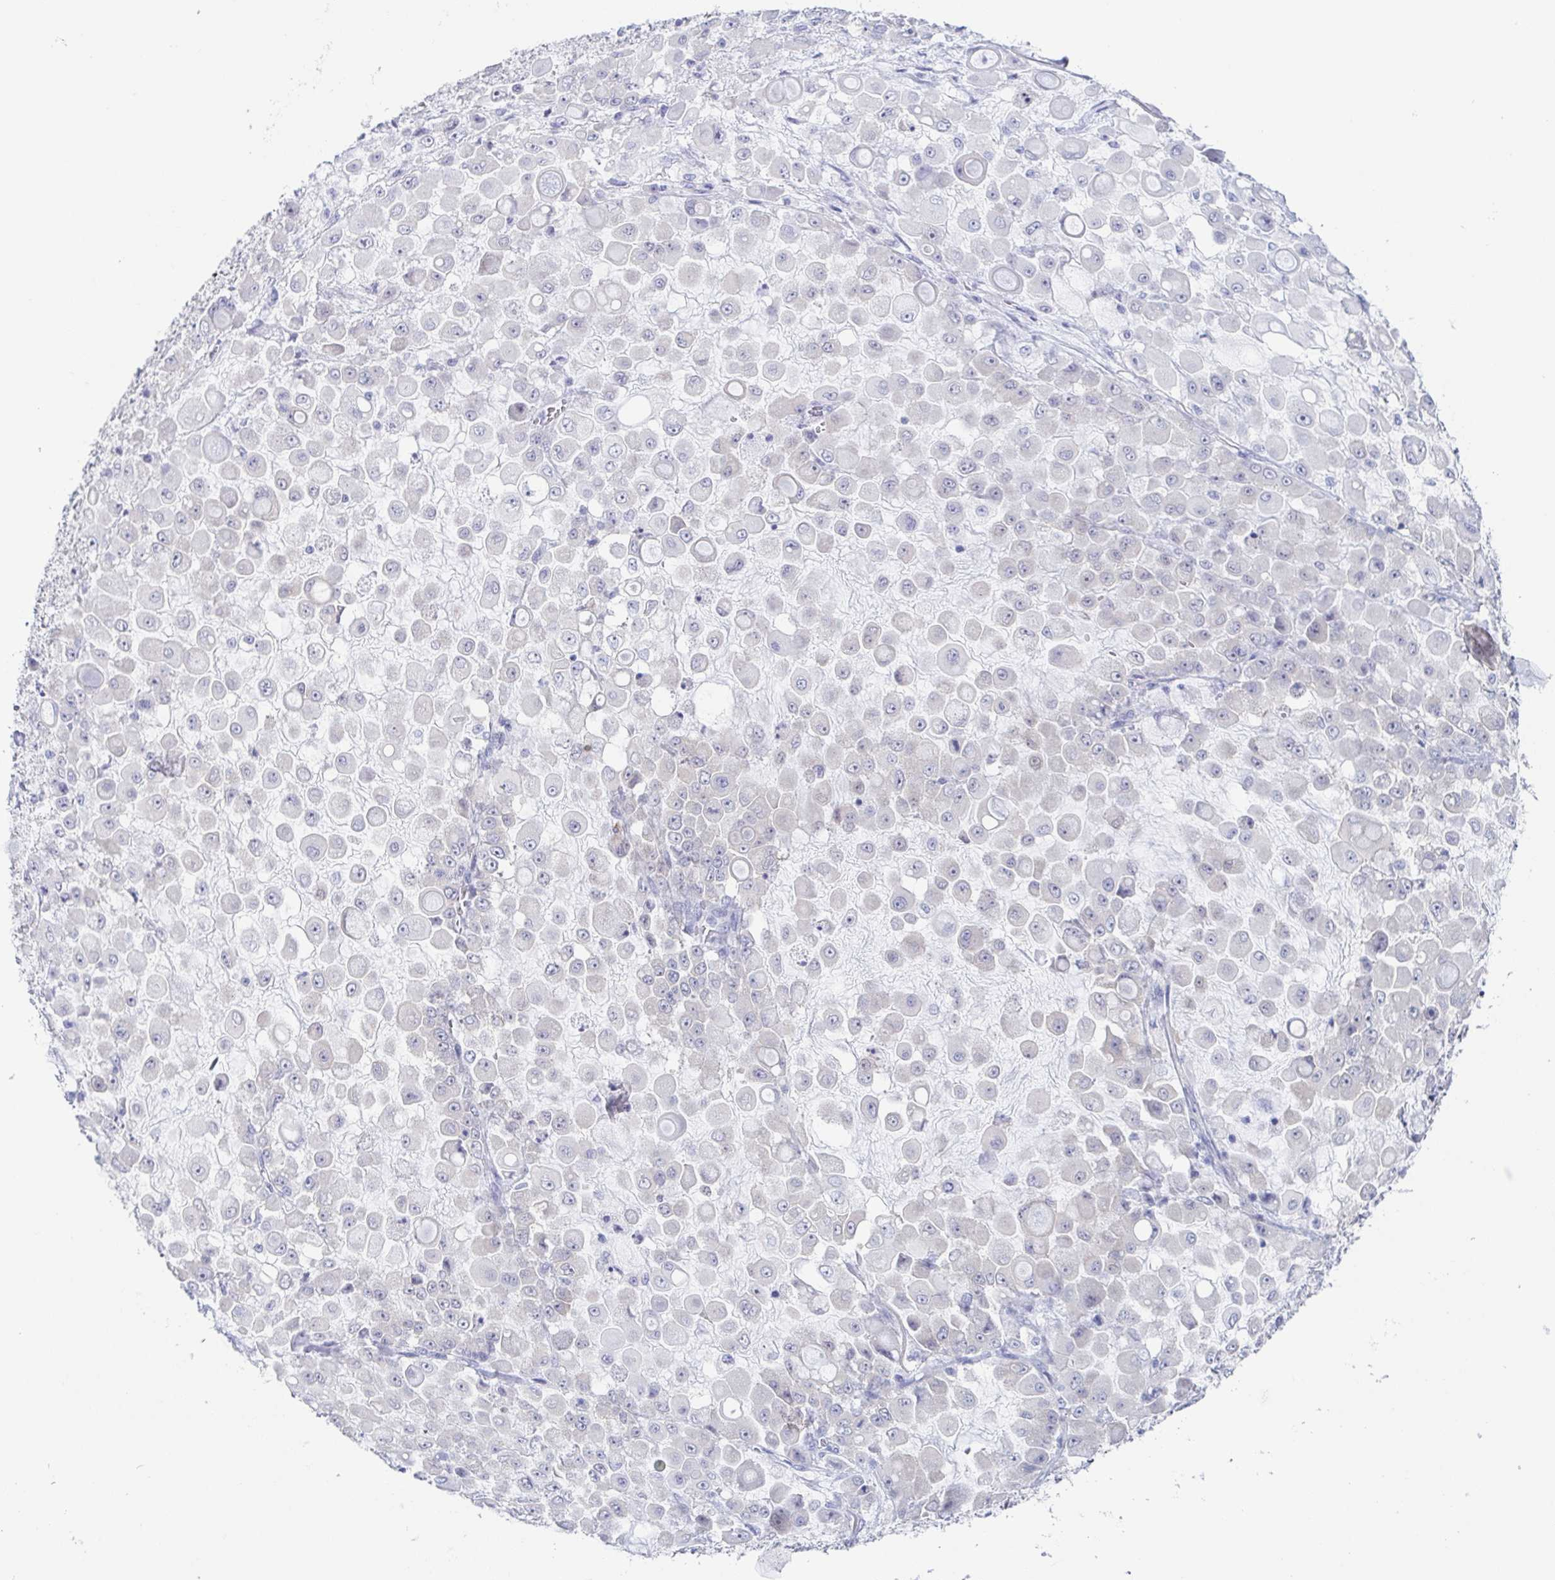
{"staining": {"intensity": "negative", "quantity": "none", "location": "none"}, "tissue": "stomach cancer", "cell_type": "Tumor cells", "image_type": "cancer", "snomed": [{"axis": "morphology", "description": "Adenocarcinoma, NOS"}, {"axis": "topography", "description": "Stomach"}], "caption": "A high-resolution image shows IHC staining of stomach adenocarcinoma, which reveals no significant positivity in tumor cells.", "gene": "HTR2A", "patient": {"sex": "female", "age": 76}}